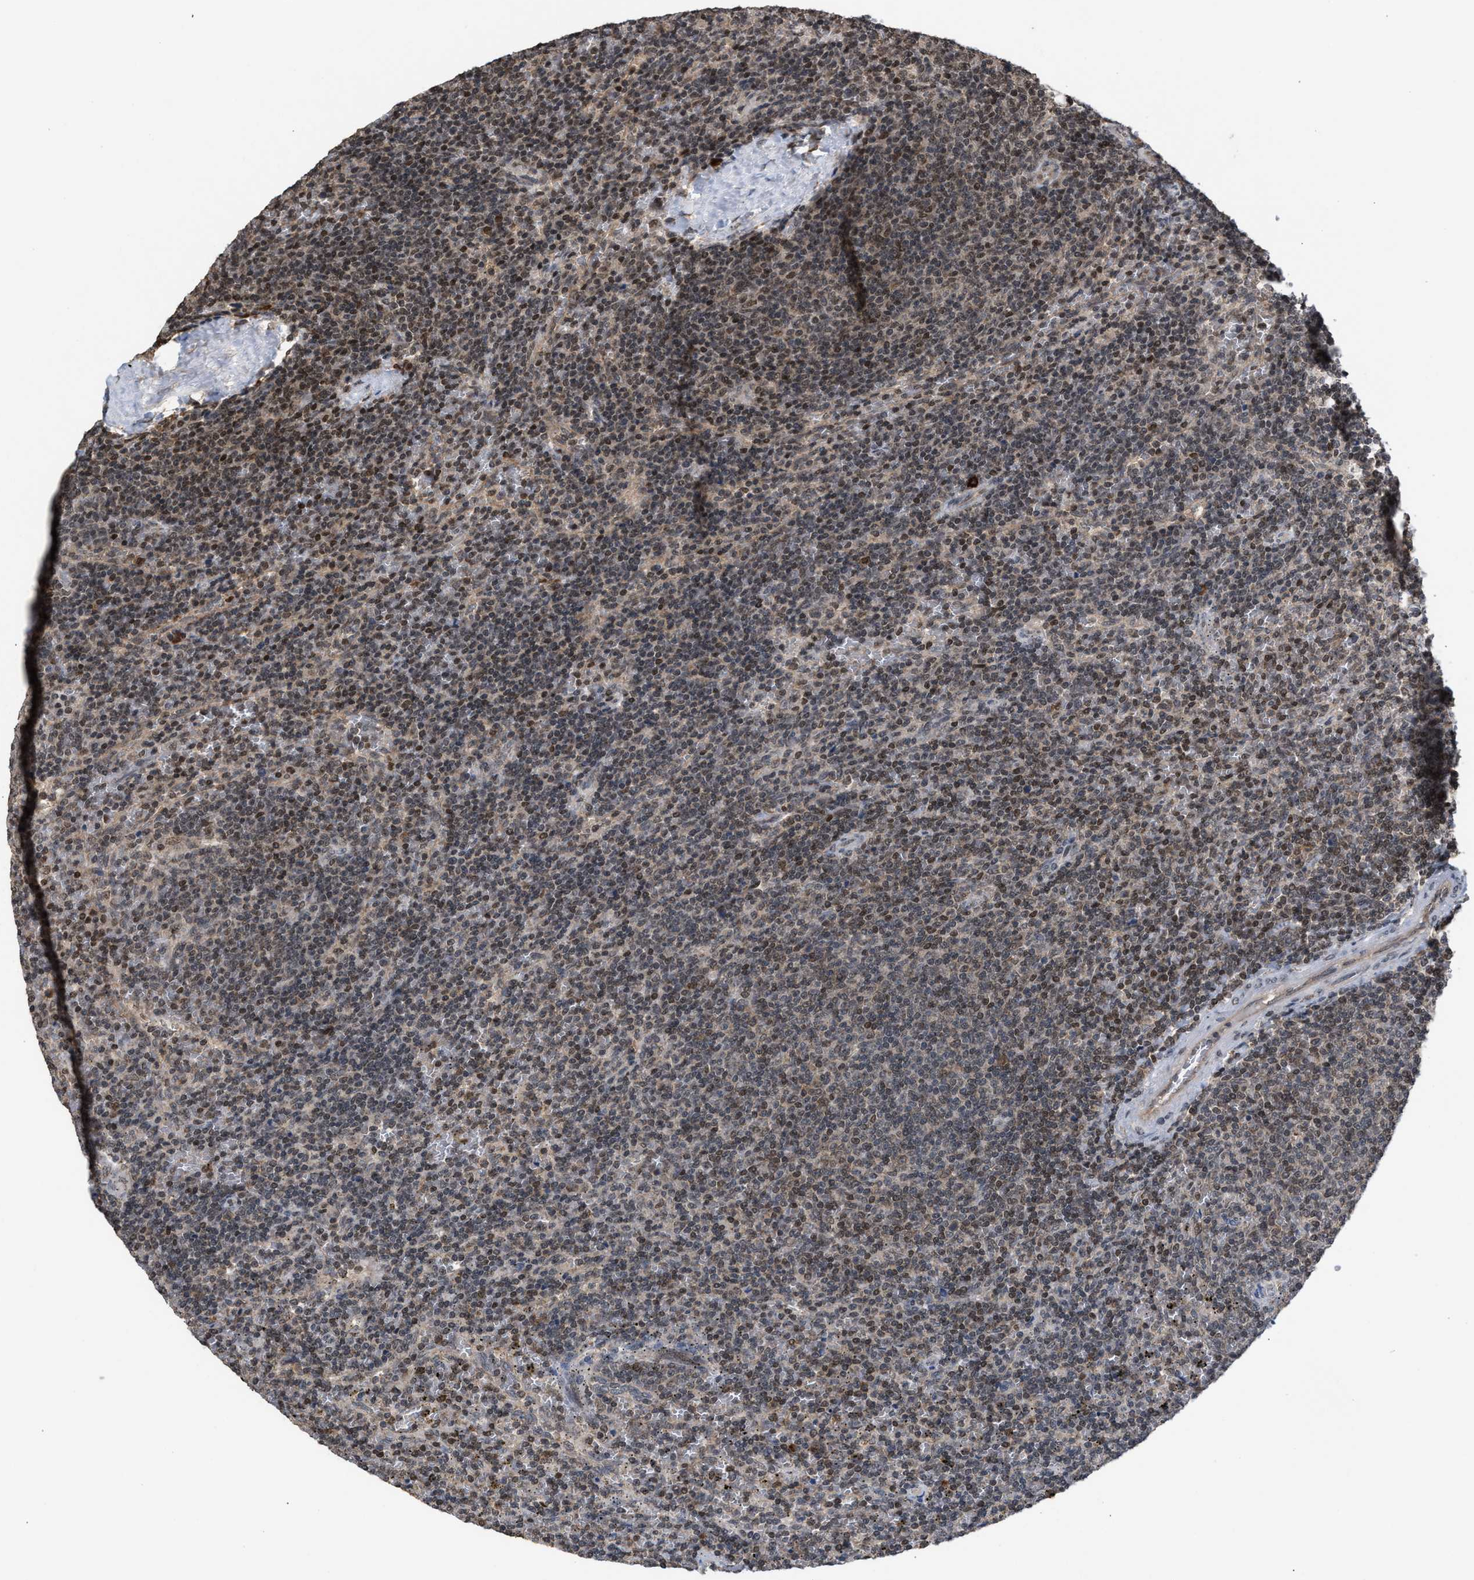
{"staining": {"intensity": "weak", "quantity": "25%-75%", "location": "nuclear"}, "tissue": "lymphoma", "cell_type": "Tumor cells", "image_type": "cancer", "snomed": [{"axis": "morphology", "description": "Malignant lymphoma, non-Hodgkin's type, Low grade"}, {"axis": "topography", "description": "Spleen"}], "caption": "Weak nuclear protein expression is seen in approximately 25%-75% of tumor cells in low-grade malignant lymphoma, non-Hodgkin's type.", "gene": "C9orf78", "patient": {"sex": "female", "age": 50}}